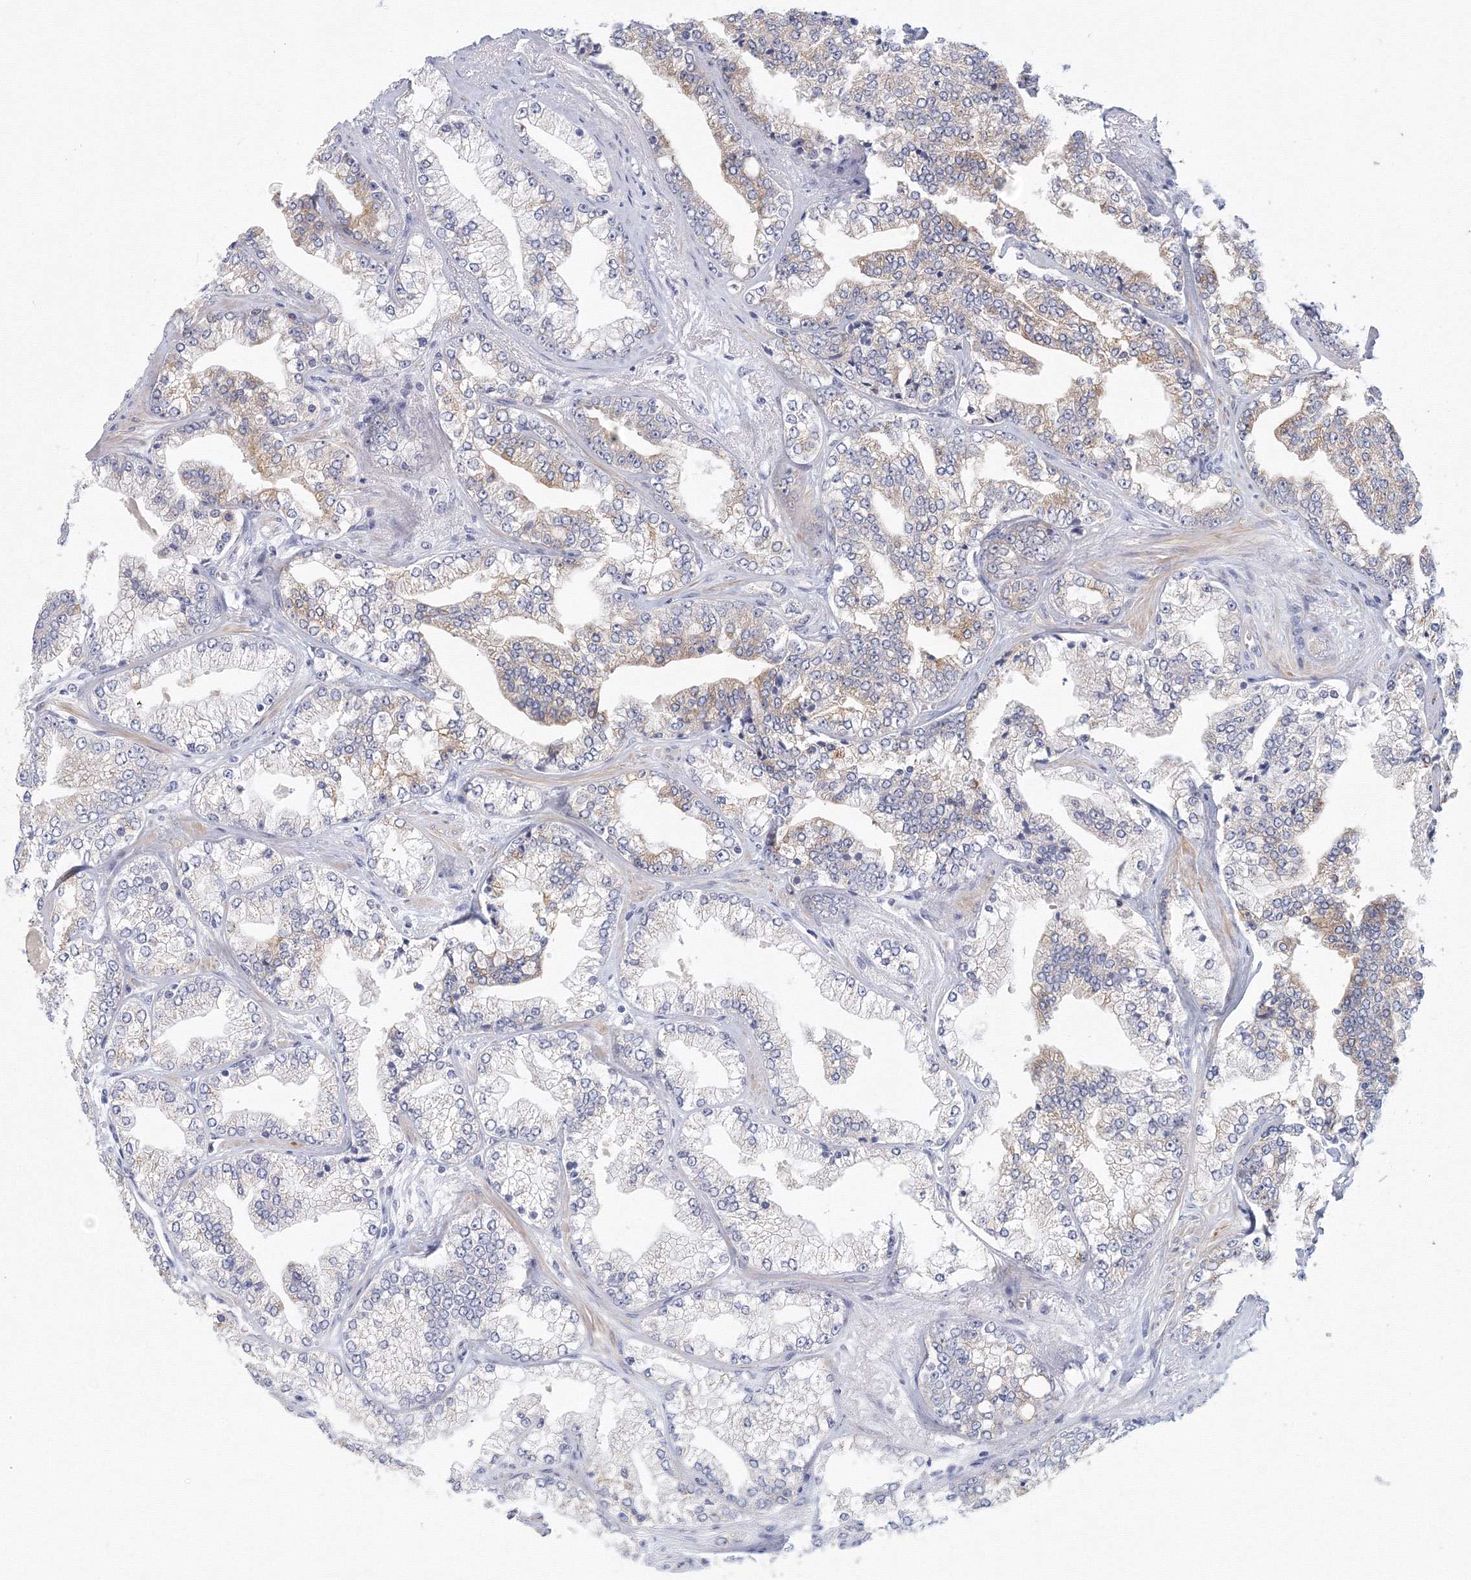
{"staining": {"intensity": "weak", "quantity": "<25%", "location": "cytoplasmic/membranous"}, "tissue": "prostate cancer", "cell_type": "Tumor cells", "image_type": "cancer", "snomed": [{"axis": "morphology", "description": "Adenocarcinoma, High grade"}, {"axis": "topography", "description": "Prostate"}], "caption": "Tumor cells show no significant protein positivity in prostate cancer.", "gene": "TACC2", "patient": {"sex": "male", "age": 71}}